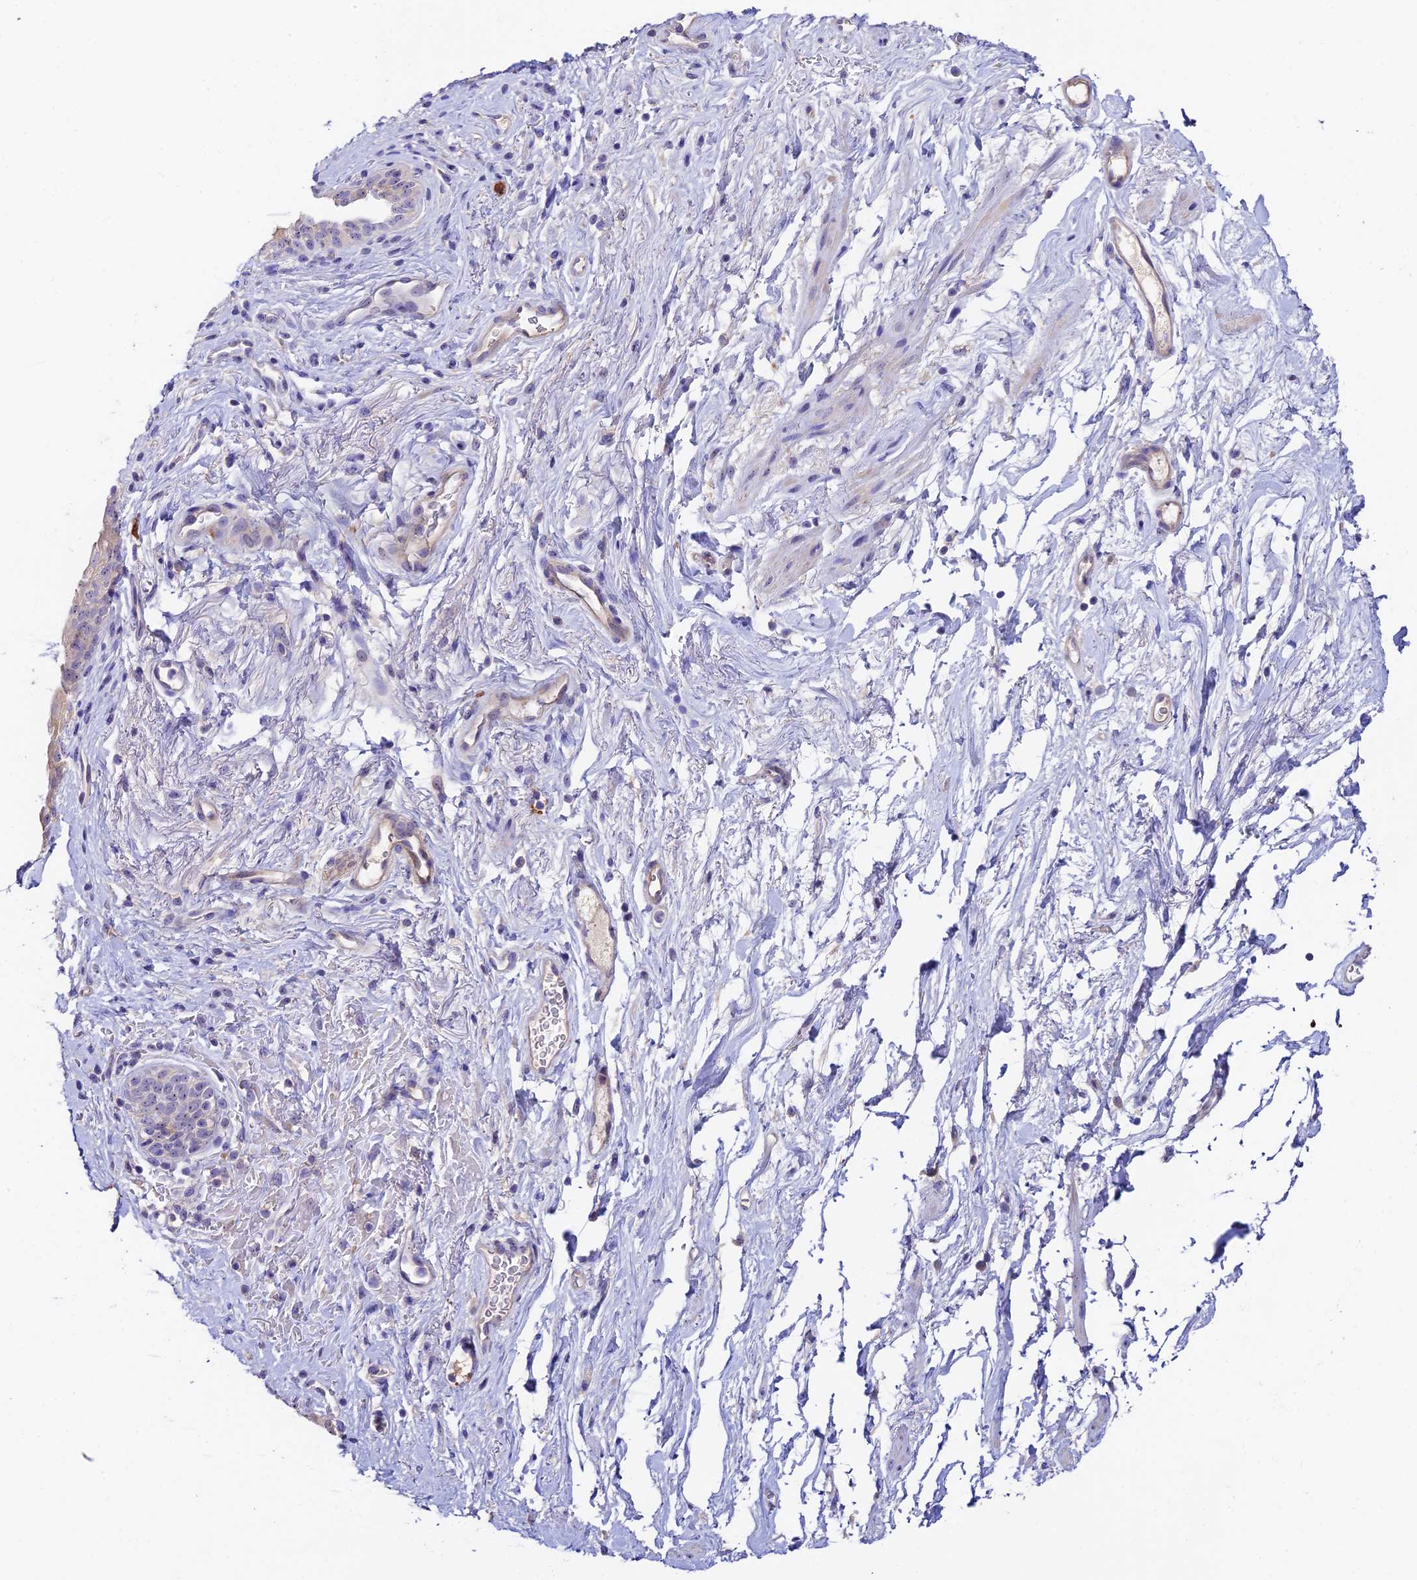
{"staining": {"intensity": "negative", "quantity": "none", "location": "none"}, "tissue": "smooth muscle", "cell_type": "Smooth muscle cells", "image_type": "normal", "snomed": [{"axis": "morphology", "description": "Normal tissue, NOS"}, {"axis": "topography", "description": "Smooth muscle"}, {"axis": "topography", "description": "Peripheral nerve tissue"}], "caption": "This is a image of immunohistochemistry staining of unremarkable smooth muscle, which shows no positivity in smooth muscle cells. The staining was performed using DAB to visualize the protein expression in brown, while the nuclei were stained in blue with hematoxylin (Magnification: 20x).", "gene": "DUSP29", "patient": {"sex": "male", "age": 69}}